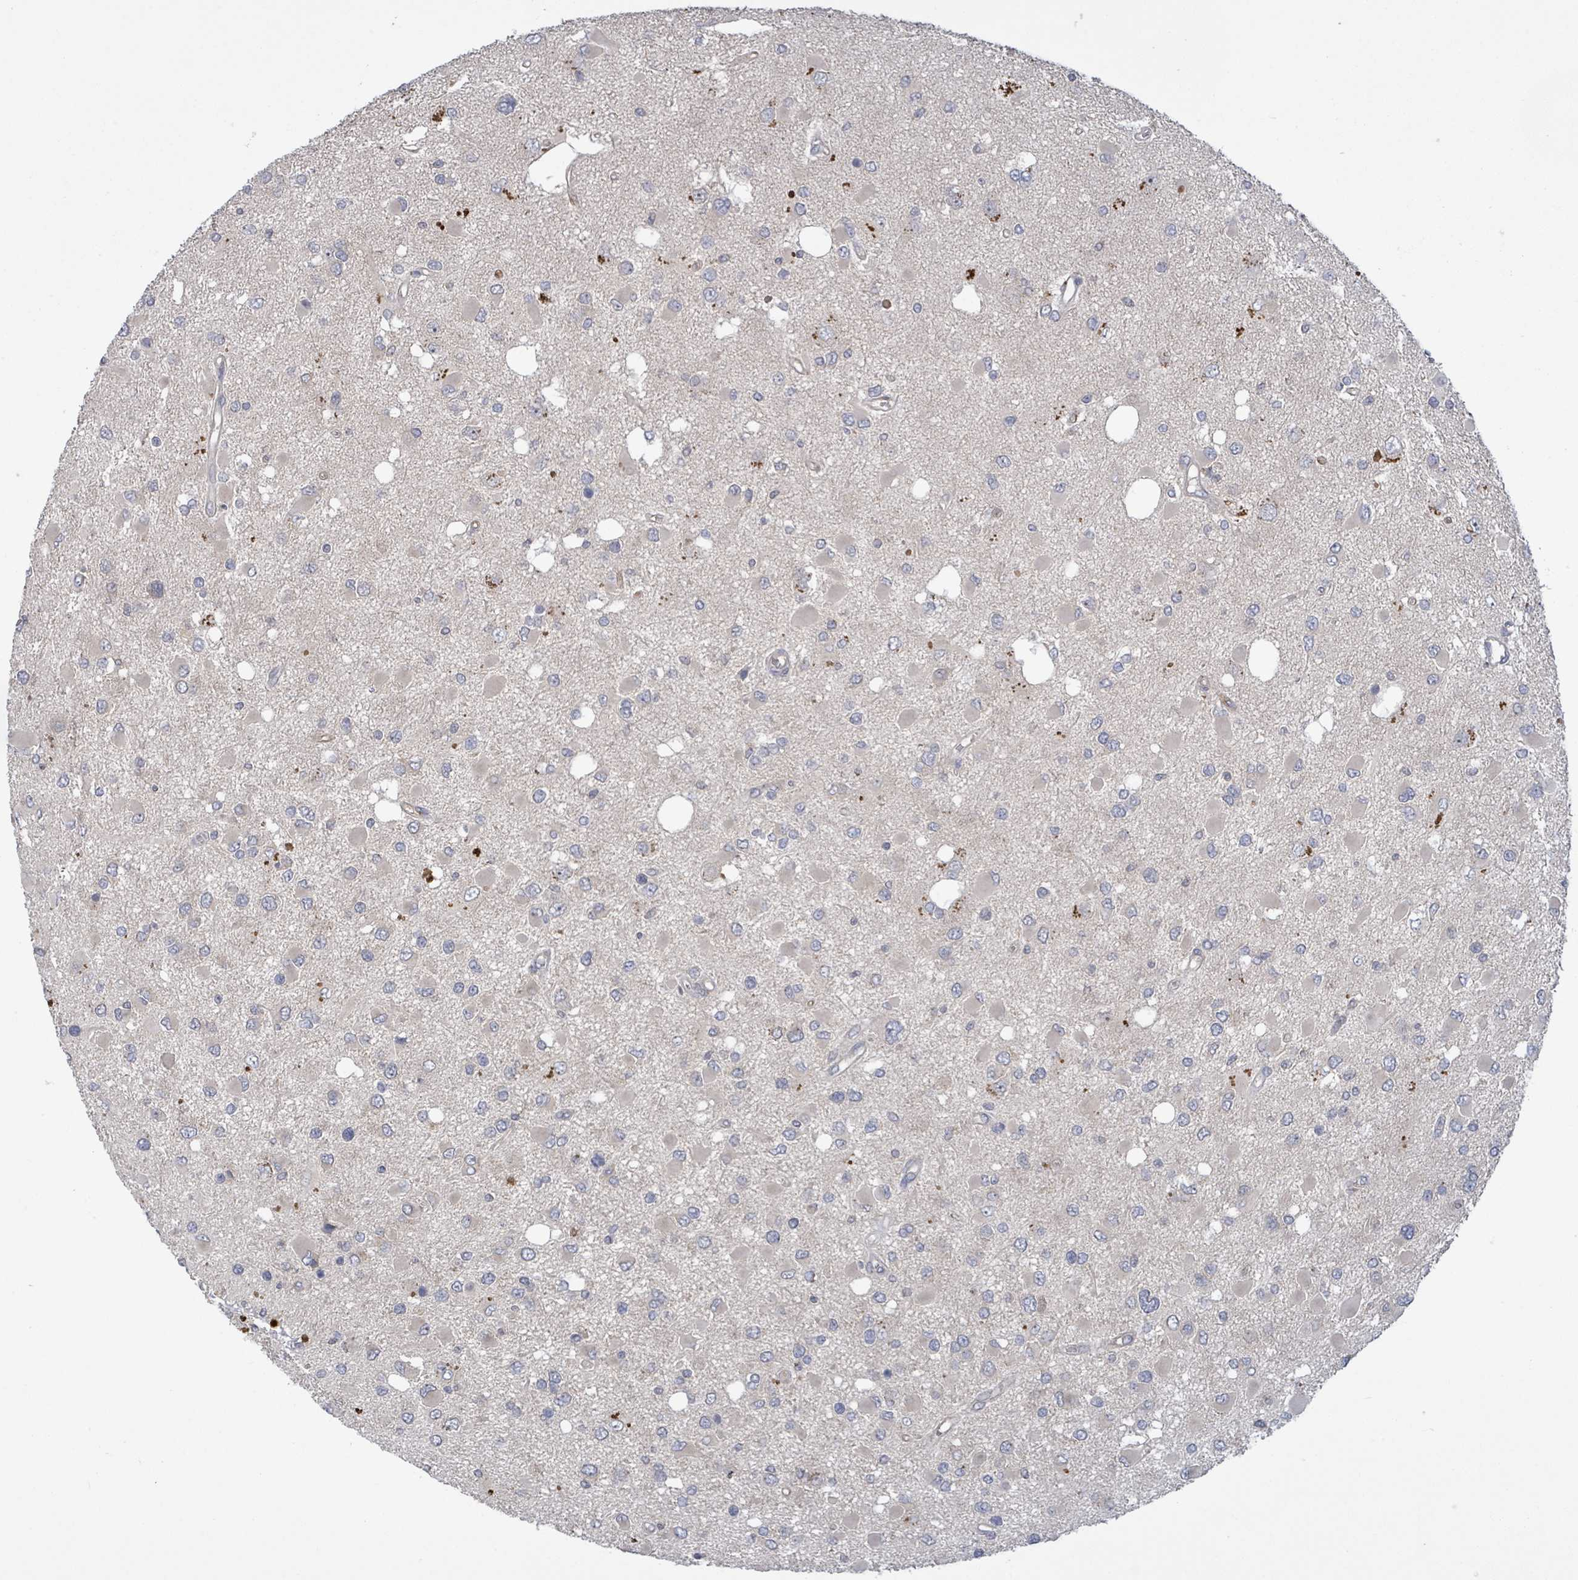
{"staining": {"intensity": "negative", "quantity": "none", "location": "none"}, "tissue": "glioma", "cell_type": "Tumor cells", "image_type": "cancer", "snomed": [{"axis": "morphology", "description": "Glioma, malignant, High grade"}, {"axis": "topography", "description": "Brain"}], "caption": "DAB (3,3'-diaminobenzidine) immunohistochemical staining of malignant glioma (high-grade) displays no significant positivity in tumor cells. (Immunohistochemistry (ihc), brightfield microscopy, high magnification).", "gene": "SERPINE3", "patient": {"sex": "male", "age": 53}}